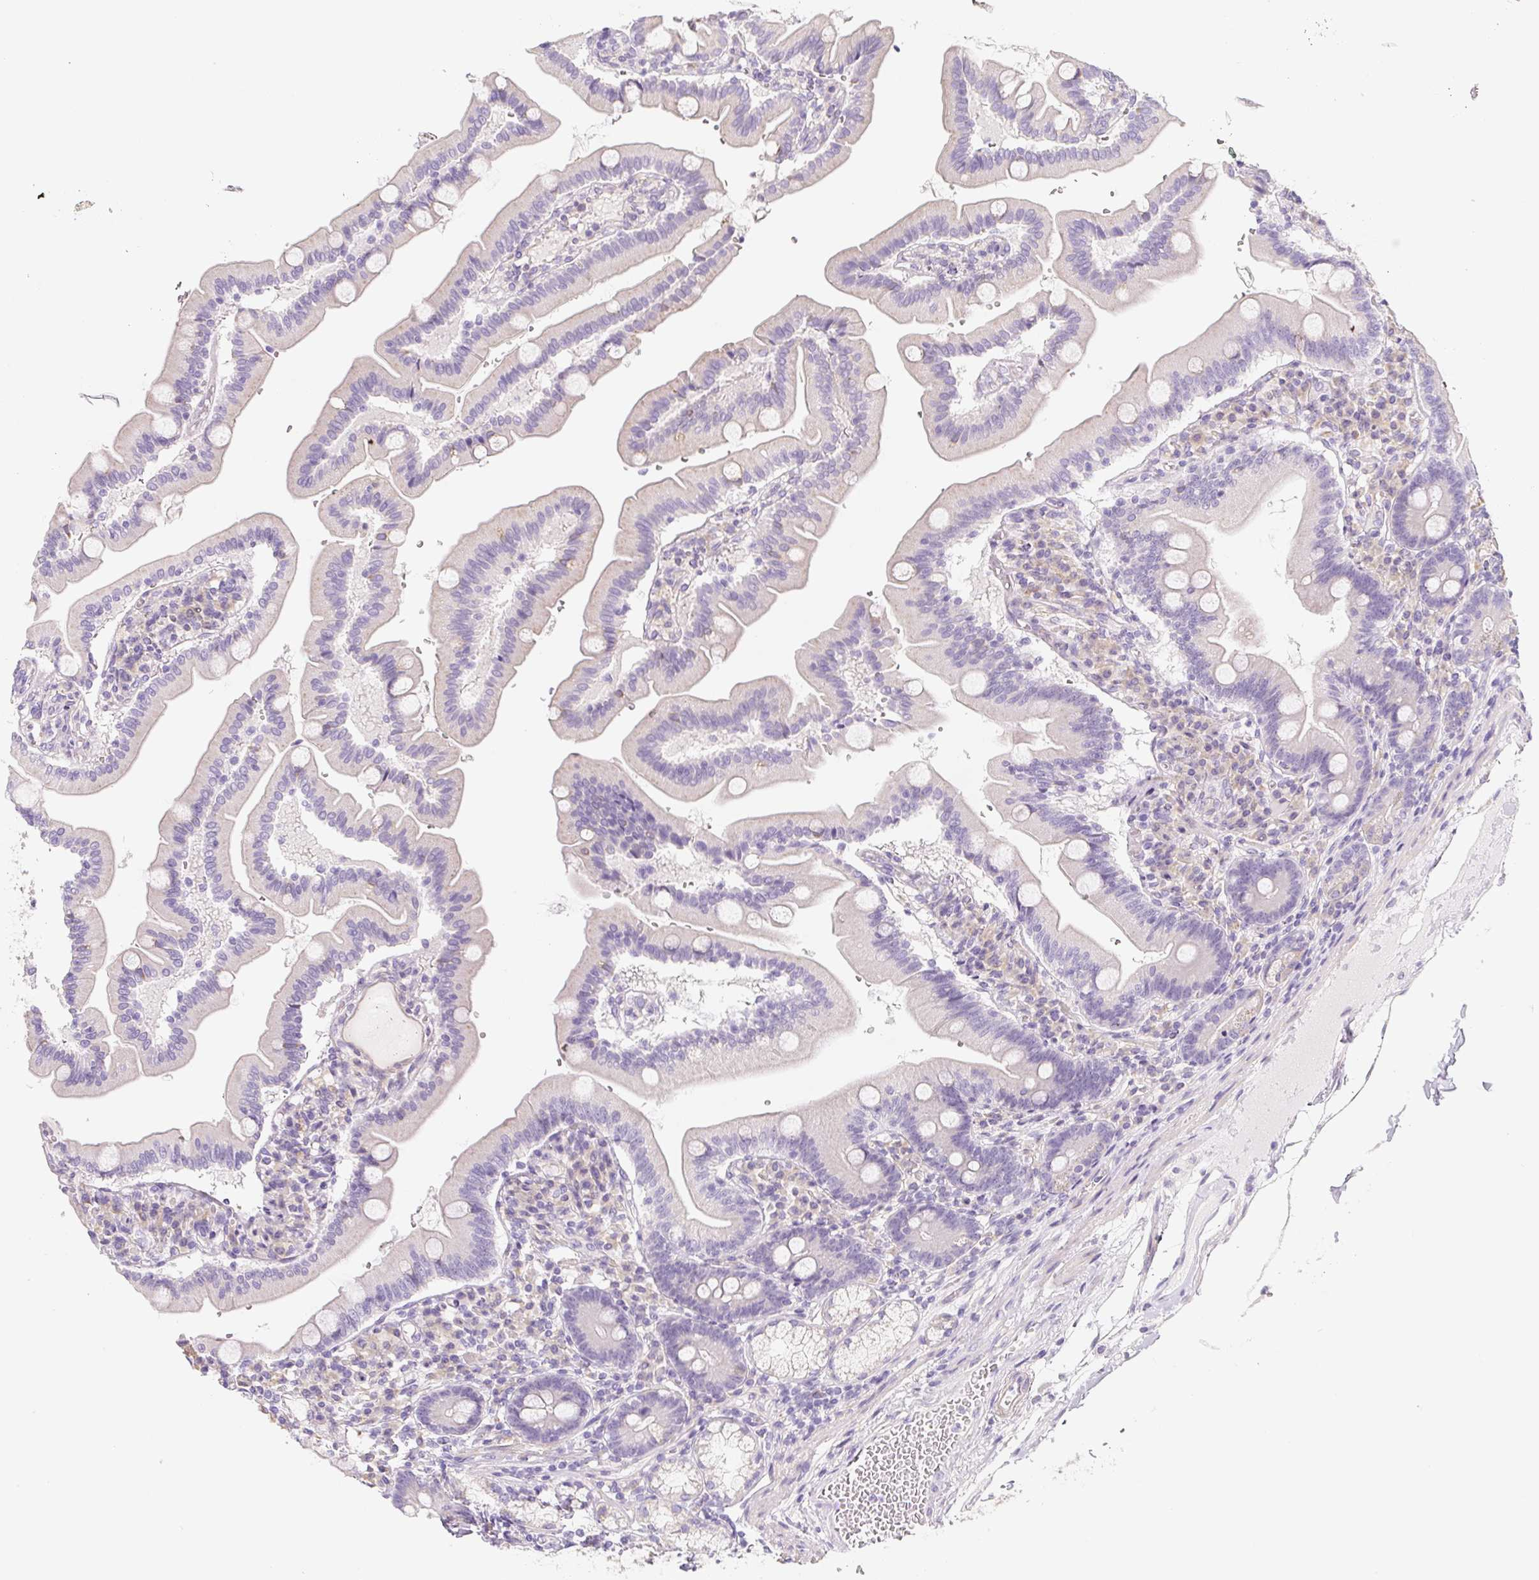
{"staining": {"intensity": "moderate", "quantity": "<25%", "location": "cytoplasmic/membranous"}, "tissue": "duodenum", "cell_type": "Glandular cells", "image_type": "normal", "snomed": [{"axis": "morphology", "description": "Normal tissue, NOS"}, {"axis": "topography", "description": "Duodenum"}], "caption": "This is an image of immunohistochemistry staining of benign duodenum, which shows moderate expression in the cytoplasmic/membranous of glandular cells.", "gene": "PWWP3B", "patient": {"sex": "female", "age": 67}}